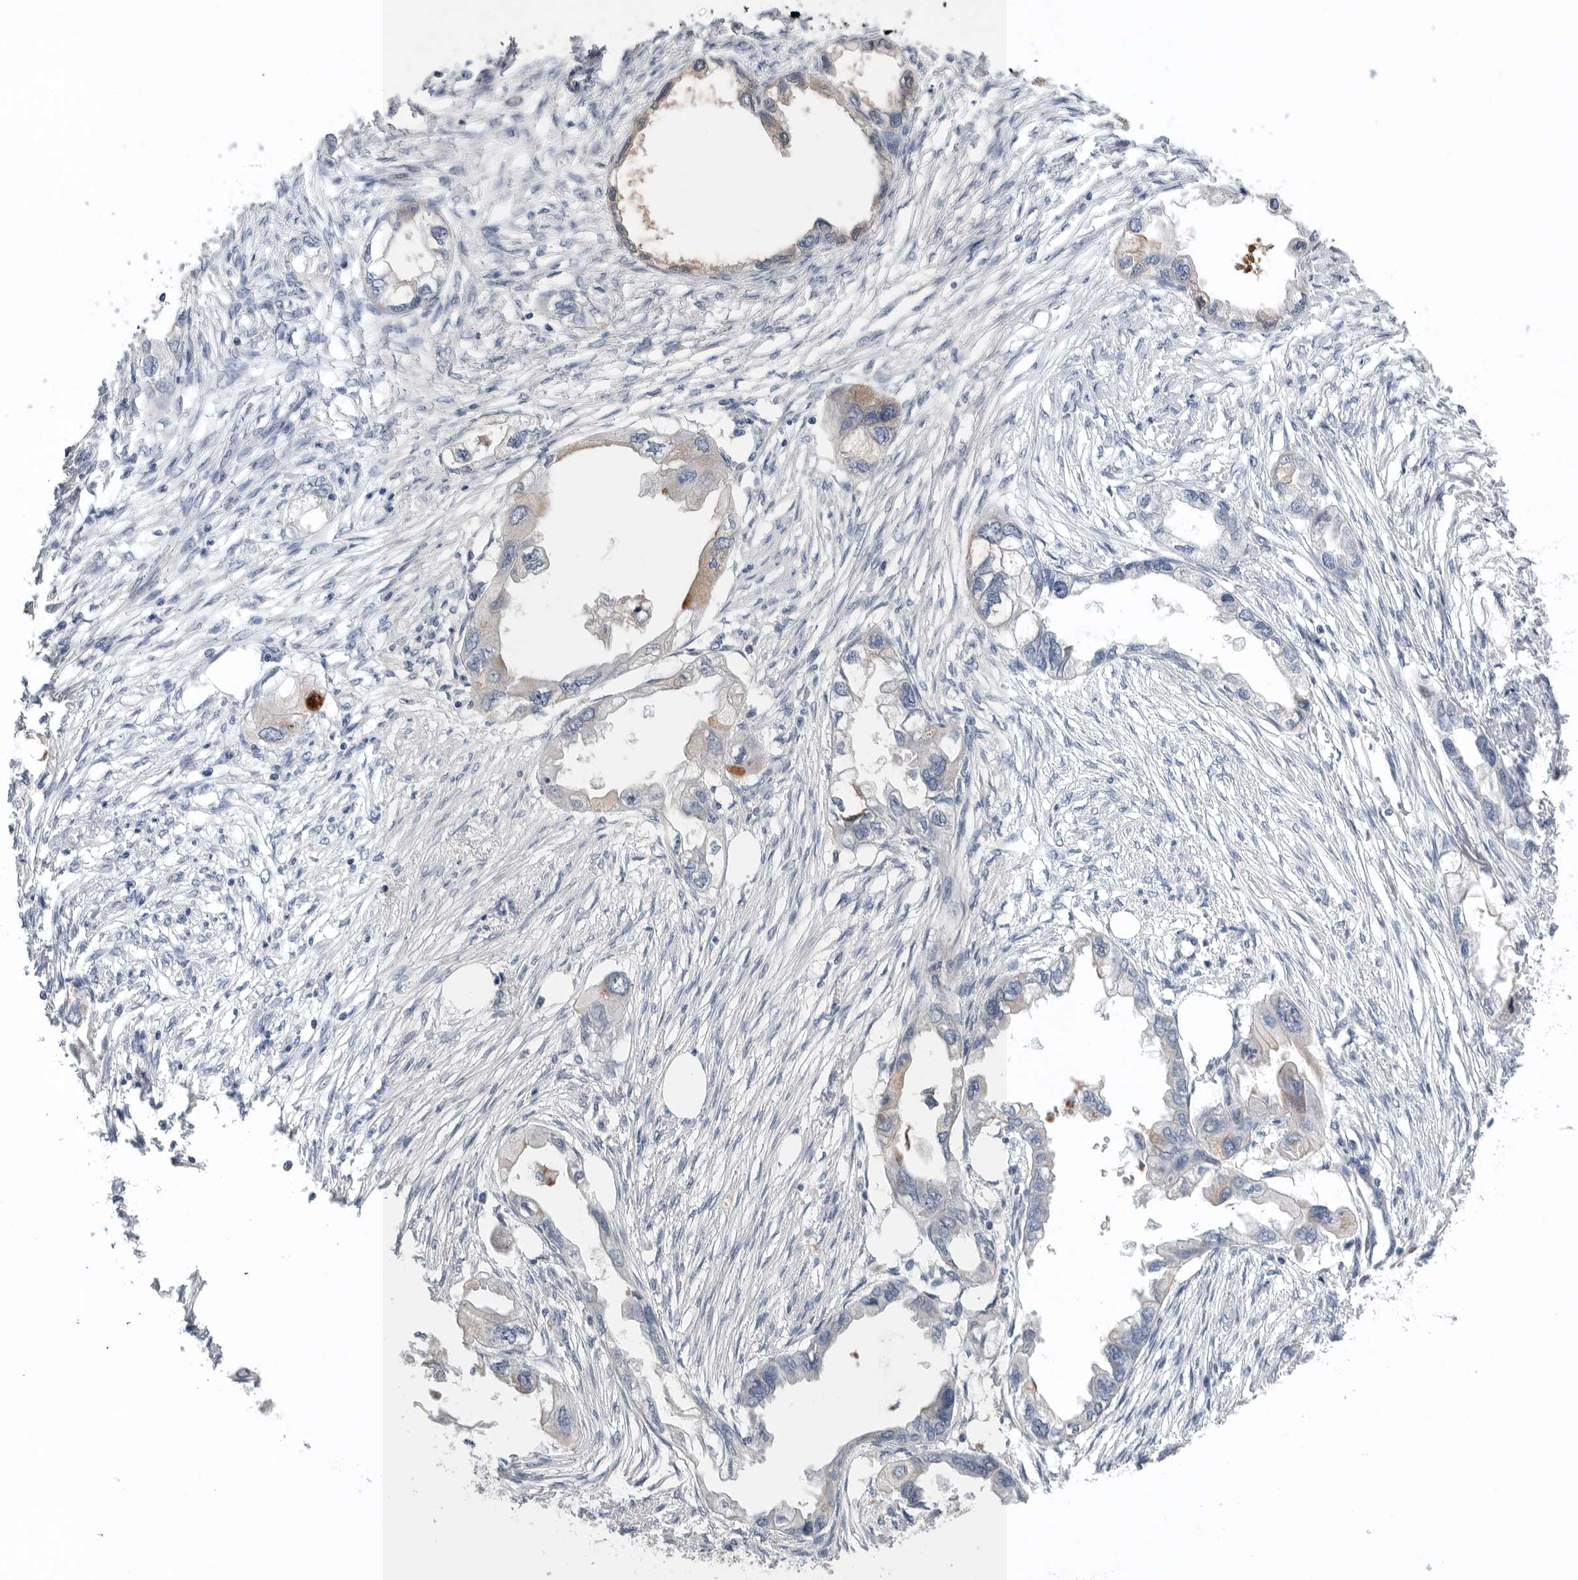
{"staining": {"intensity": "weak", "quantity": "<25%", "location": "cytoplasmic/membranous"}, "tissue": "endometrial cancer", "cell_type": "Tumor cells", "image_type": "cancer", "snomed": [{"axis": "morphology", "description": "Adenocarcinoma, NOS"}, {"axis": "morphology", "description": "Adenocarcinoma, metastatic, NOS"}, {"axis": "topography", "description": "Adipose tissue"}, {"axis": "topography", "description": "Endometrium"}], "caption": "A photomicrograph of human endometrial cancer is negative for staining in tumor cells. (DAB IHC, high magnification).", "gene": "TIMP1", "patient": {"sex": "female", "age": 67}}